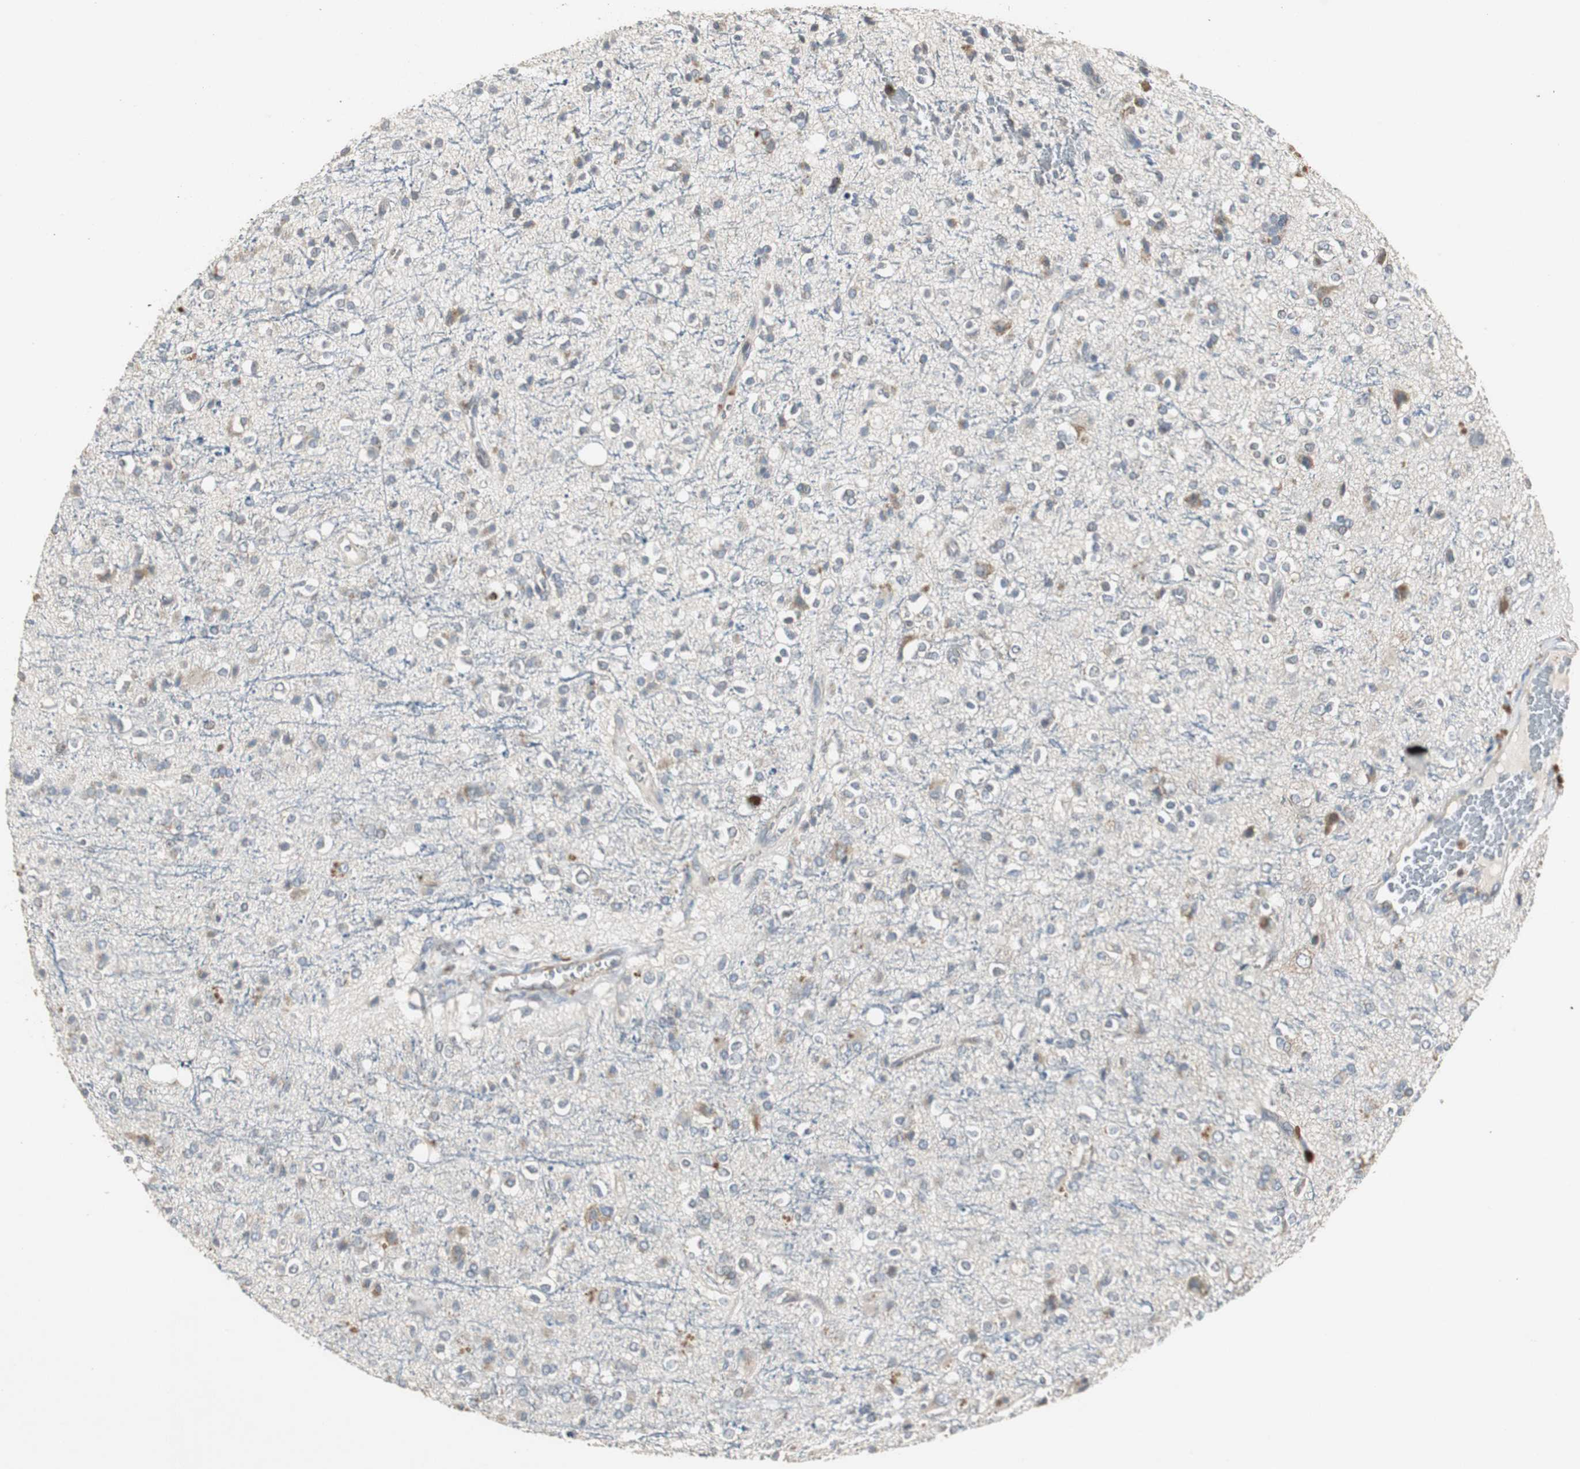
{"staining": {"intensity": "moderate", "quantity": "<25%", "location": "cytoplasmic/membranous"}, "tissue": "glioma", "cell_type": "Tumor cells", "image_type": "cancer", "snomed": [{"axis": "morphology", "description": "Glioma, malignant, High grade"}, {"axis": "topography", "description": "Brain"}], "caption": "Immunohistochemical staining of human glioma displays moderate cytoplasmic/membranous protein positivity in approximately <25% of tumor cells. (DAB = brown stain, brightfield microscopy at high magnification).", "gene": "JTB", "patient": {"sex": "male", "age": 47}}